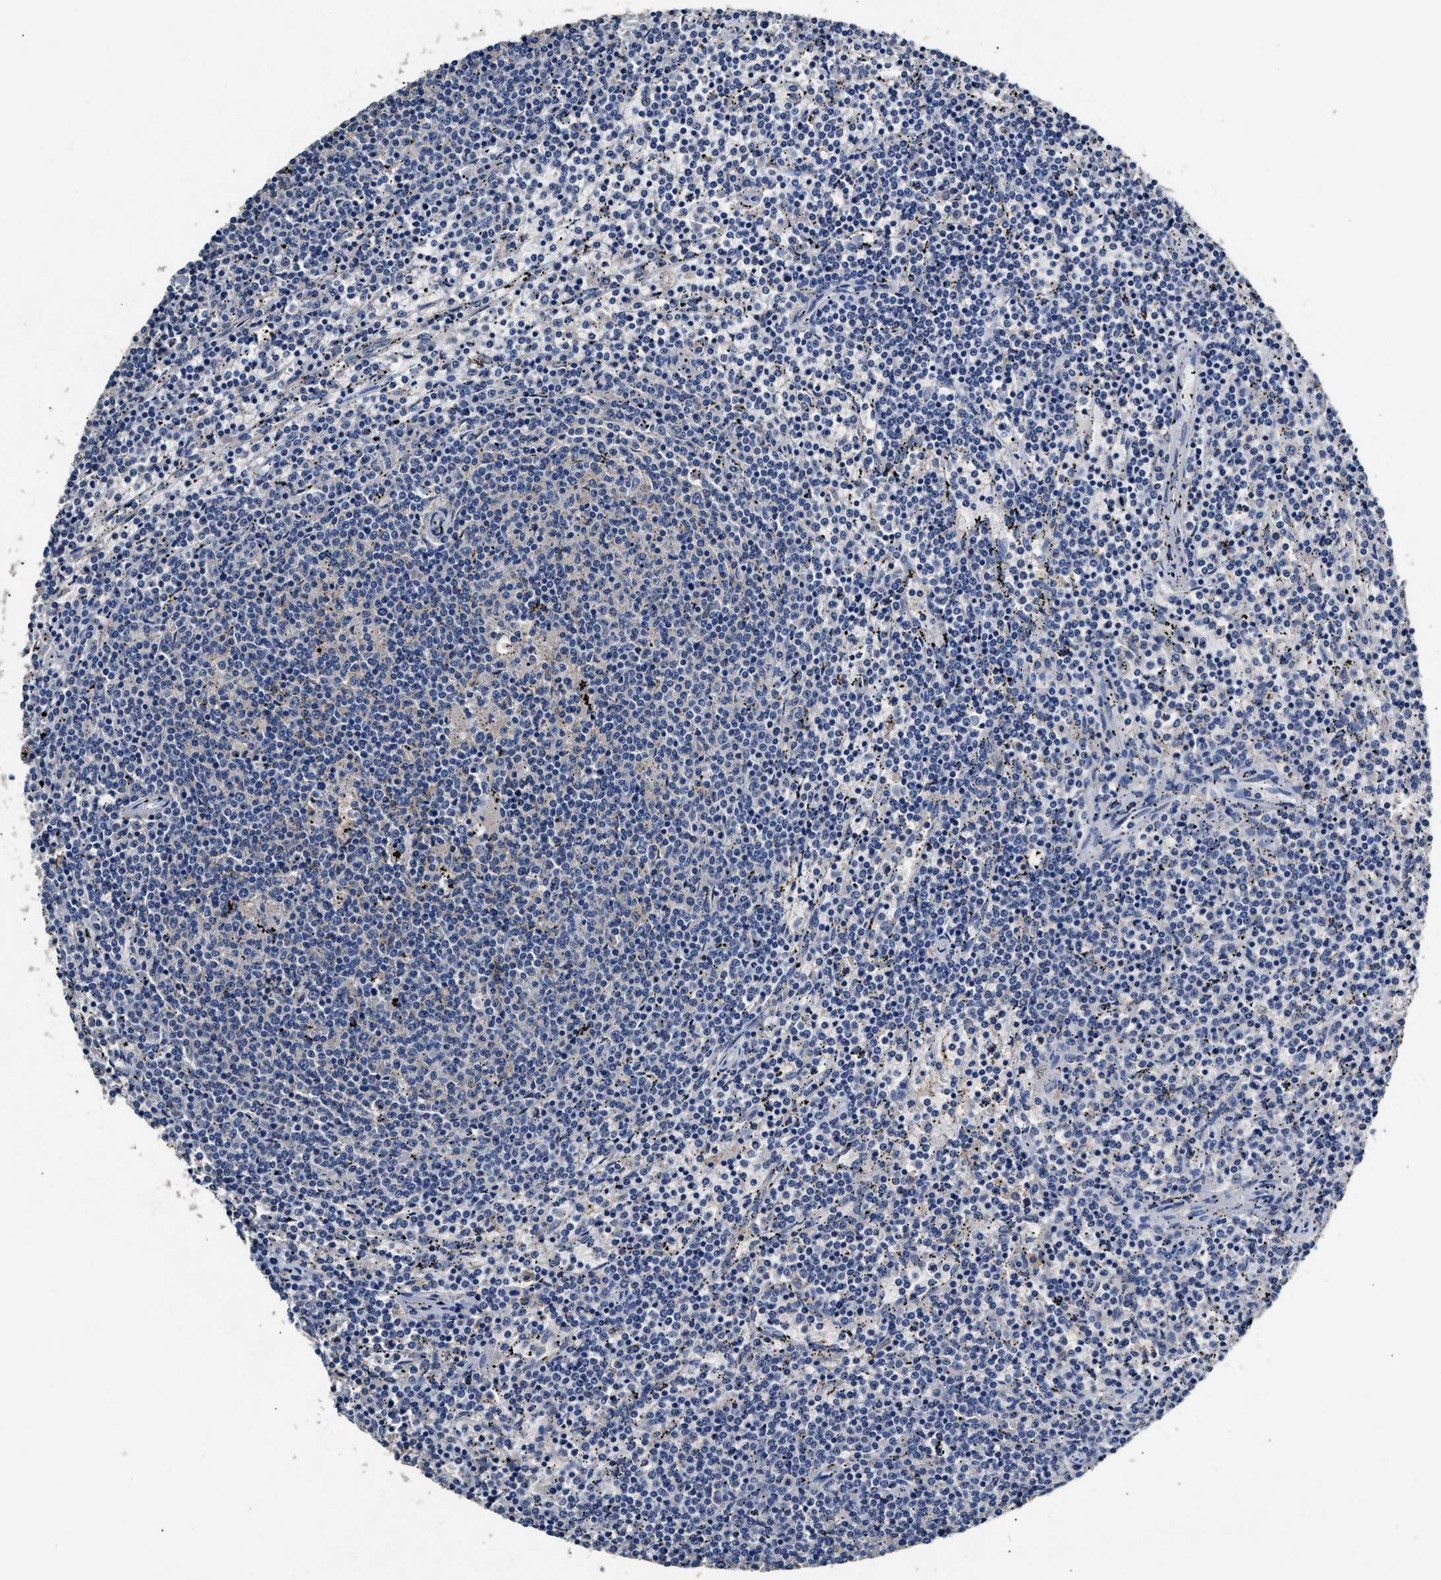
{"staining": {"intensity": "negative", "quantity": "none", "location": "none"}, "tissue": "lymphoma", "cell_type": "Tumor cells", "image_type": "cancer", "snomed": [{"axis": "morphology", "description": "Malignant lymphoma, non-Hodgkin's type, Low grade"}, {"axis": "topography", "description": "Spleen"}], "caption": "This is a image of IHC staining of malignant lymphoma, non-Hodgkin's type (low-grade), which shows no positivity in tumor cells.", "gene": "SLCO2B1", "patient": {"sex": "female", "age": 50}}